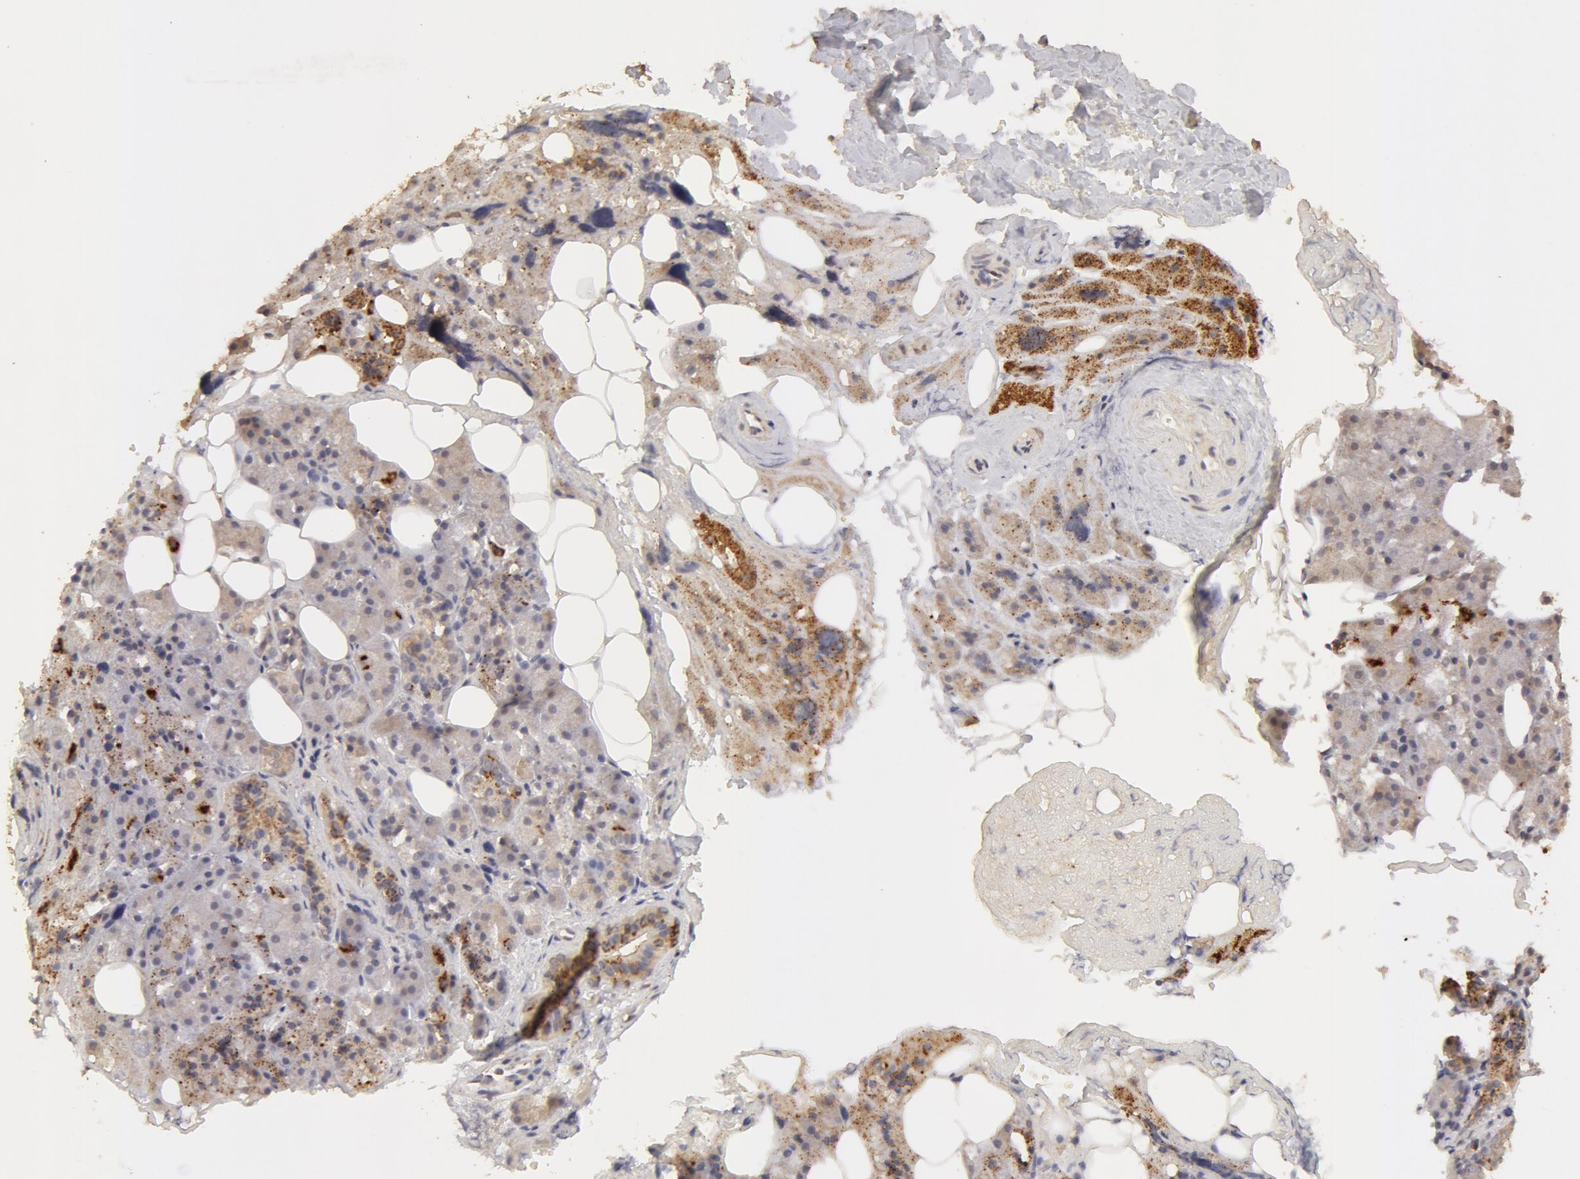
{"staining": {"intensity": "moderate", "quantity": "<25%", "location": "cytoplasmic/membranous"}, "tissue": "salivary gland", "cell_type": "Glandular cells", "image_type": "normal", "snomed": [{"axis": "morphology", "description": "Normal tissue, NOS"}, {"axis": "topography", "description": "Salivary gland"}], "caption": "Salivary gland stained with a brown dye demonstrates moderate cytoplasmic/membranous positive expression in about <25% of glandular cells.", "gene": "ADPRH", "patient": {"sex": "female", "age": 55}}